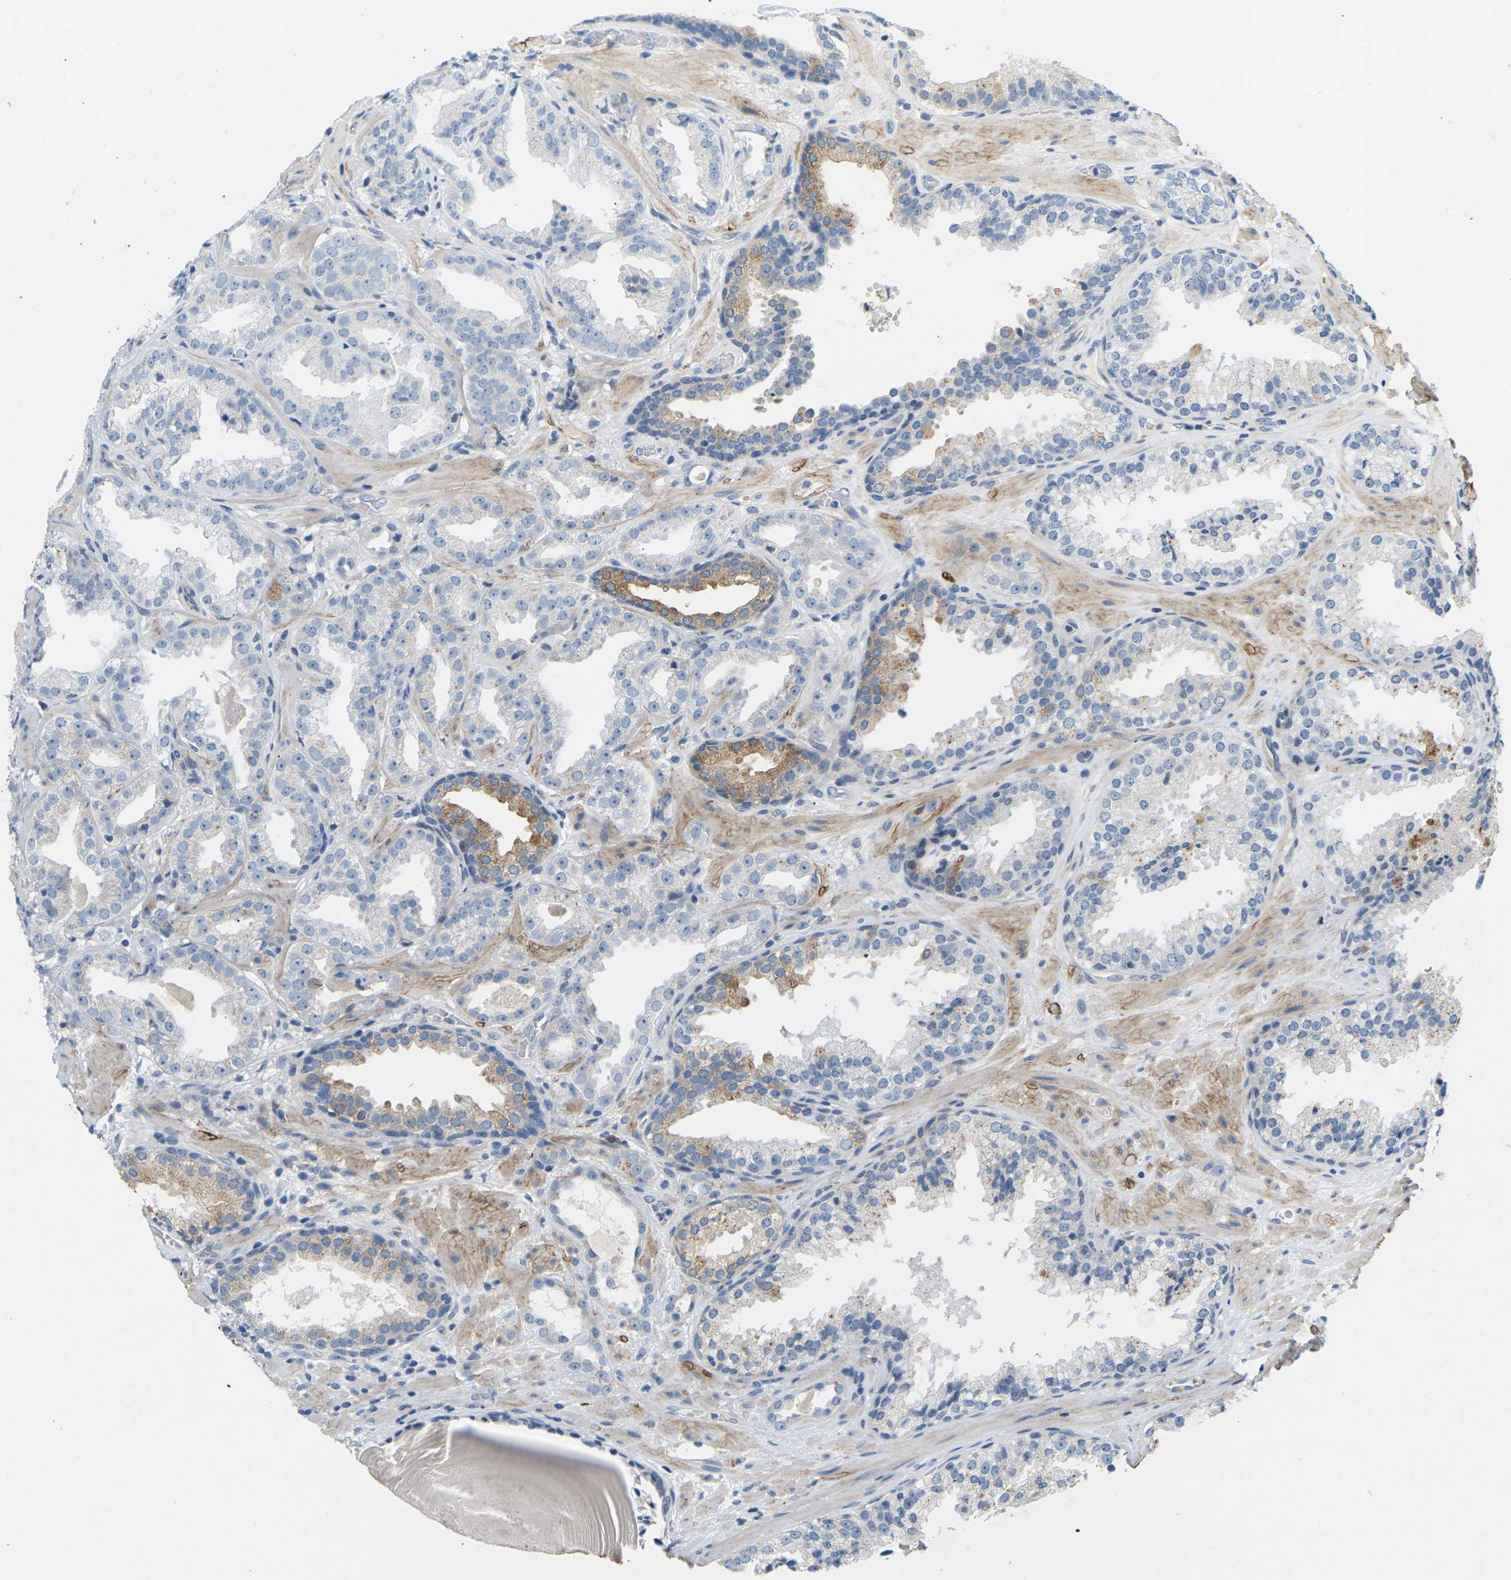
{"staining": {"intensity": "negative", "quantity": "none", "location": "none"}, "tissue": "prostate cancer", "cell_type": "Tumor cells", "image_type": "cancer", "snomed": [{"axis": "morphology", "description": "Adenocarcinoma, High grade"}, {"axis": "topography", "description": "Prostate"}], "caption": "A high-resolution micrograph shows immunohistochemistry staining of adenocarcinoma (high-grade) (prostate), which reveals no significant positivity in tumor cells. The staining was performed using DAB (3,3'-diaminobenzidine) to visualize the protein expression in brown, while the nuclei were stained in blue with hematoxylin (Magnification: 20x).", "gene": "ITGA5", "patient": {"sex": "male", "age": 65}}